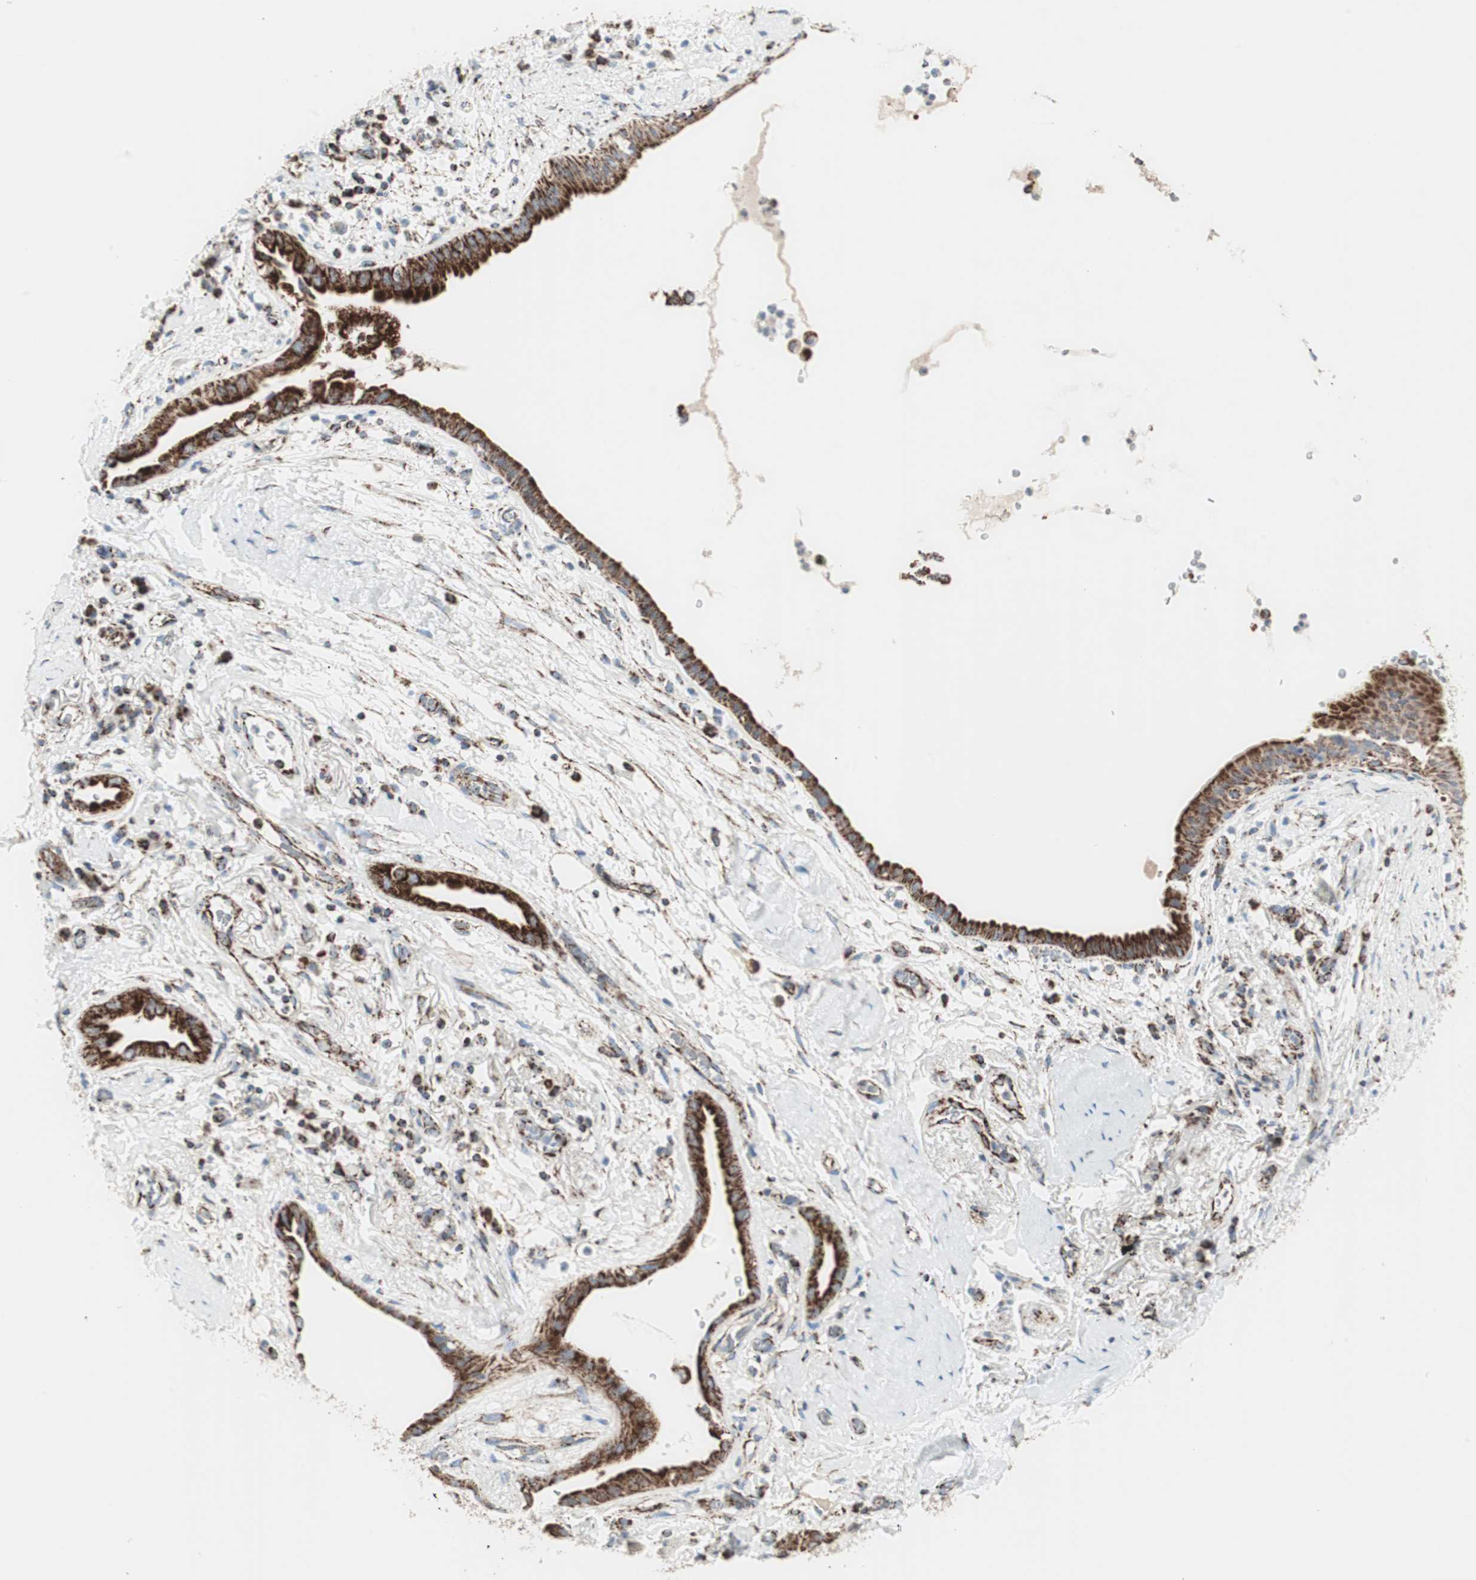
{"staining": {"intensity": "strong", "quantity": ">75%", "location": "cytoplasmic/membranous"}, "tissue": "lung cancer", "cell_type": "Tumor cells", "image_type": "cancer", "snomed": [{"axis": "morphology", "description": "Adenocarcinoma, NOS"}, {"axis": "topography", "description": "Lung"}], "caption": "Human lung cancer (adenocarcinoma) stained with a protein marker displays strong staining in tumor cells.", "gene": "TOMM20", "patient": {"sex": "female", "age": 70}}